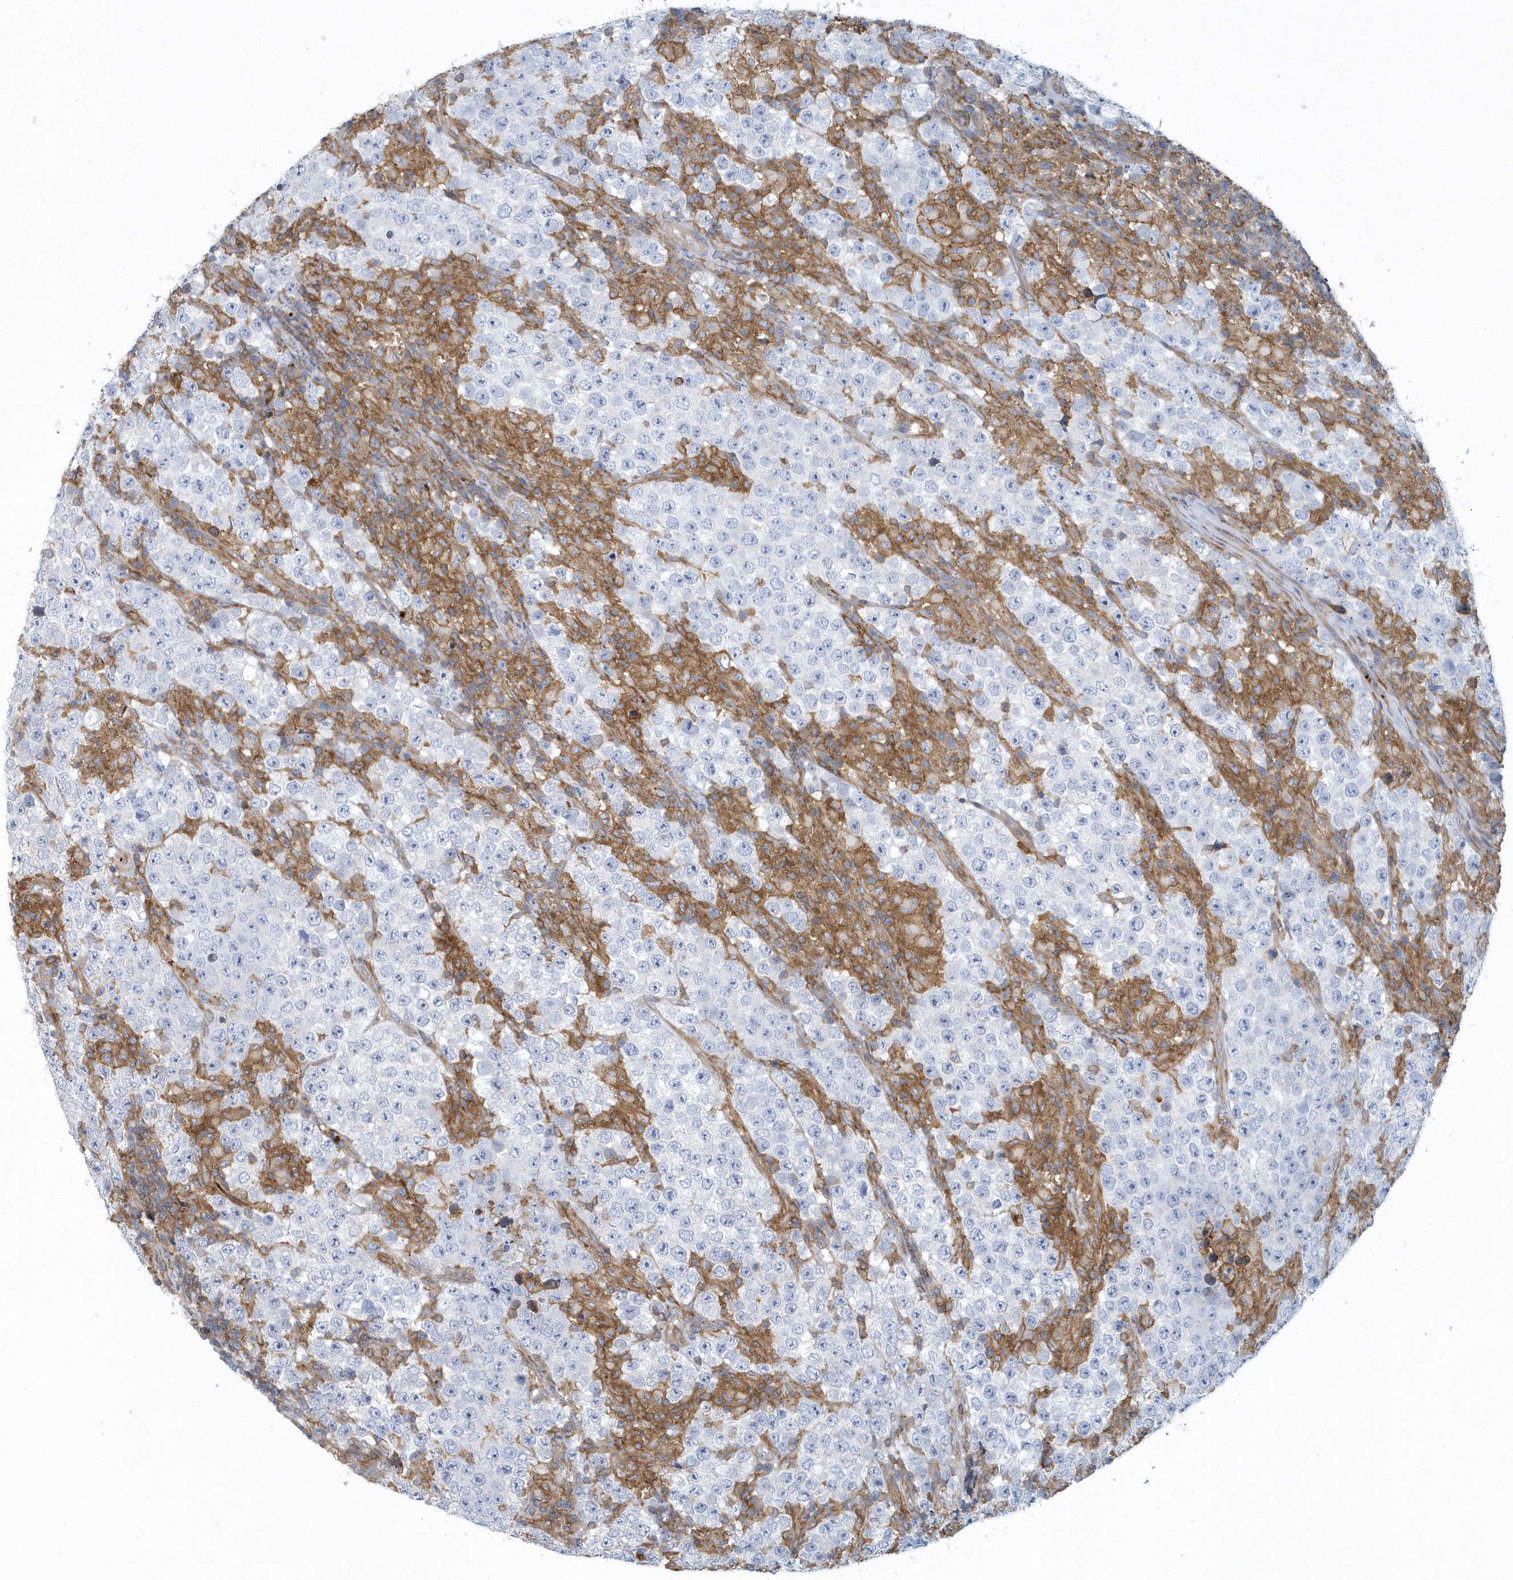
{"staining": {"intensity": "negative", "quantity": "none", "location": "none"}, "tissue": "testis cancer", "cell_type": "Tumor cells", "image_type": "cancer", "snomed": [{"axis": "morphology", "description": "Normal tissue, NOS"}, {"axis": "morphology", "description": "Urothelial carcinoma, High grade"}, {"axis": "morphology", "description": "Seminoma, NOS"}, {"axis": "morphology", "description": "Carcinoma, Embryonal, NOS"}, {"axis": "topography", "description": "Urinary bladder"}, {"axis": "topography", "description": "Testis"}], "caption": "Micrograph shows no protein expression in tumor cells of testis cancer (seminoma) tissue.", "gene": "ARAP2", "patient": {"sex": "male", "age": 41}}